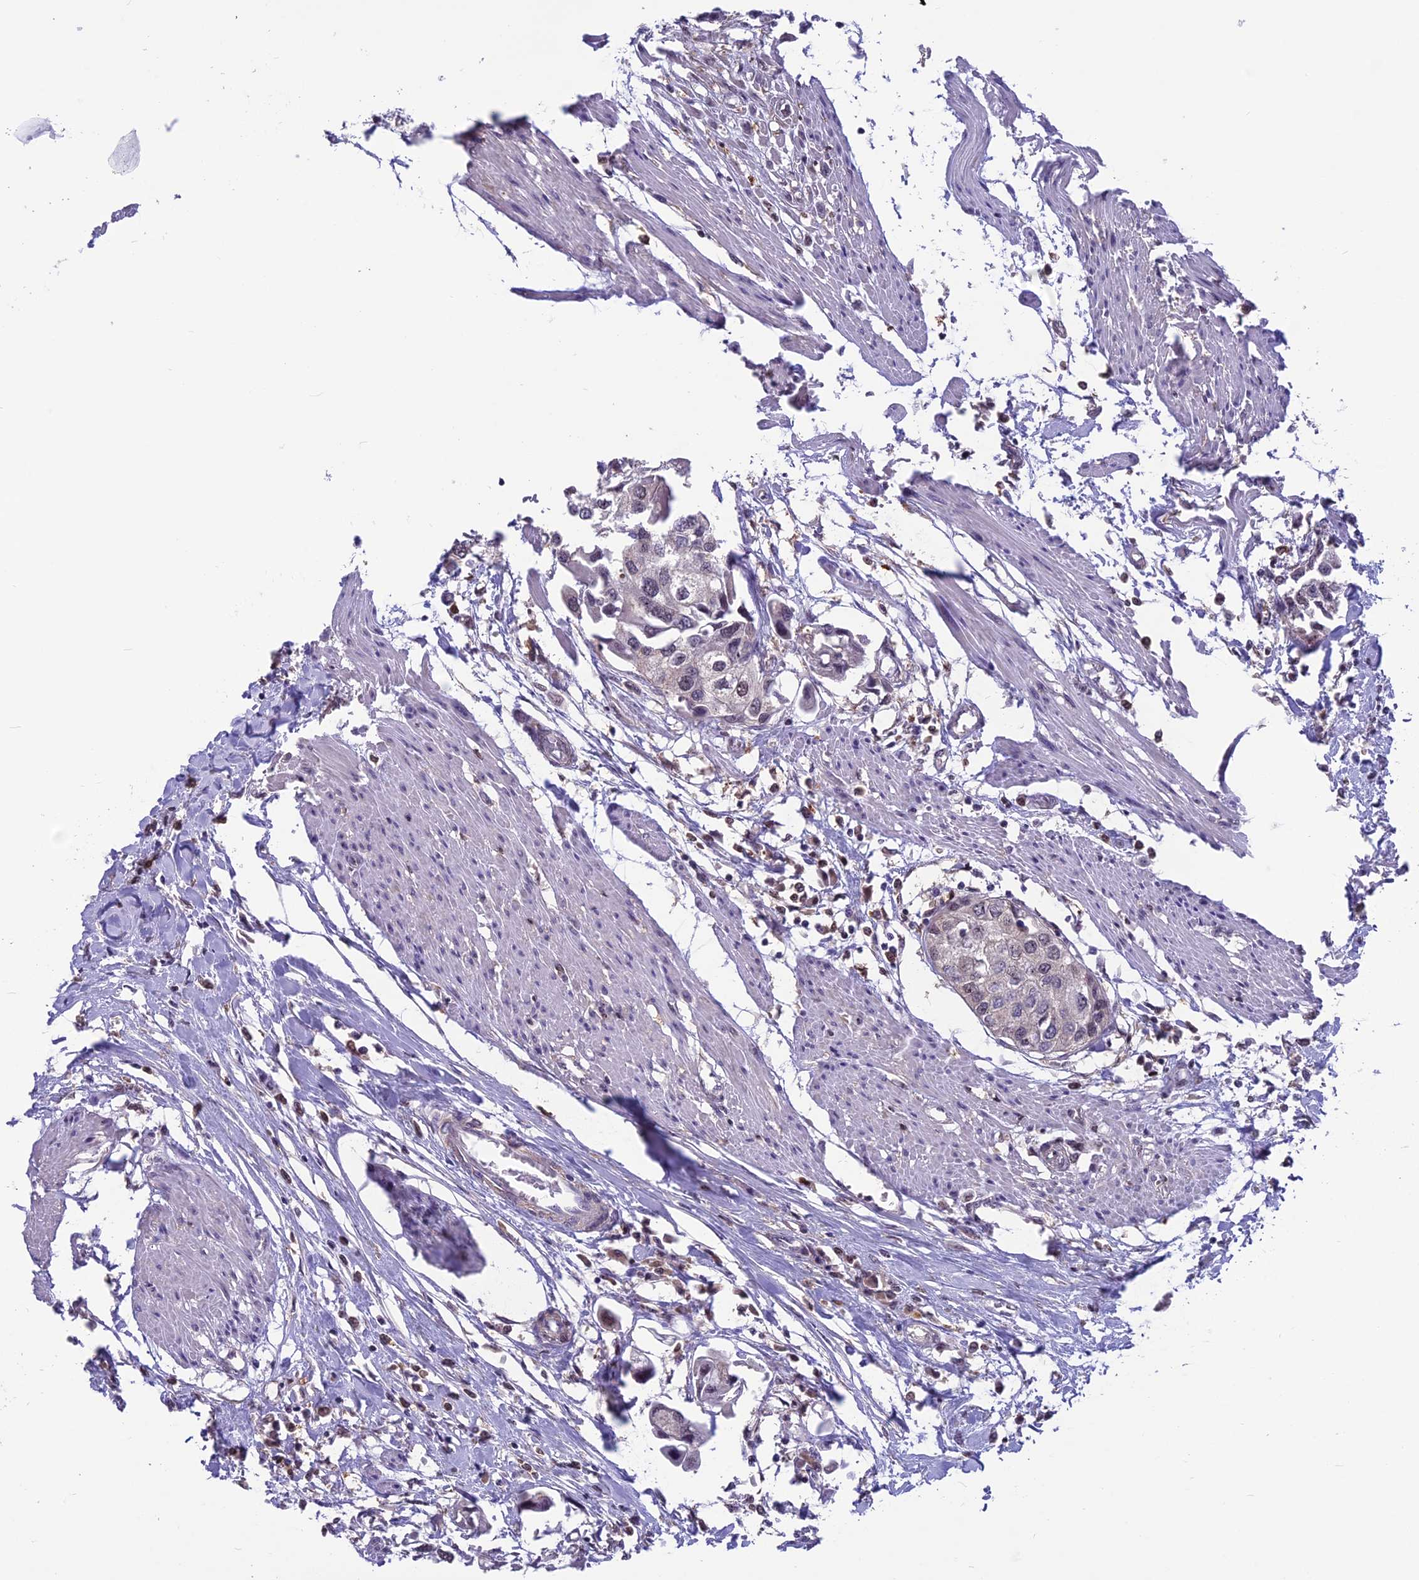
{"staining": {"intensity": "negative", "quantity": "none", "location": "none"}, "tissue": "urothelial cancer", "cell_type": "Tumor cells", "image_type": "cancer", "snomed": [{"axis": "morphology", "description": "Urothelial carcinoma, High grade"}, {"axis": "topography", "description": "Urinary bladder"}], "caption": "Tumor cells show no significant expression in urothelial cancer.", "gene": "MIS12", "patient": {"sex": "male", "age": 64}}